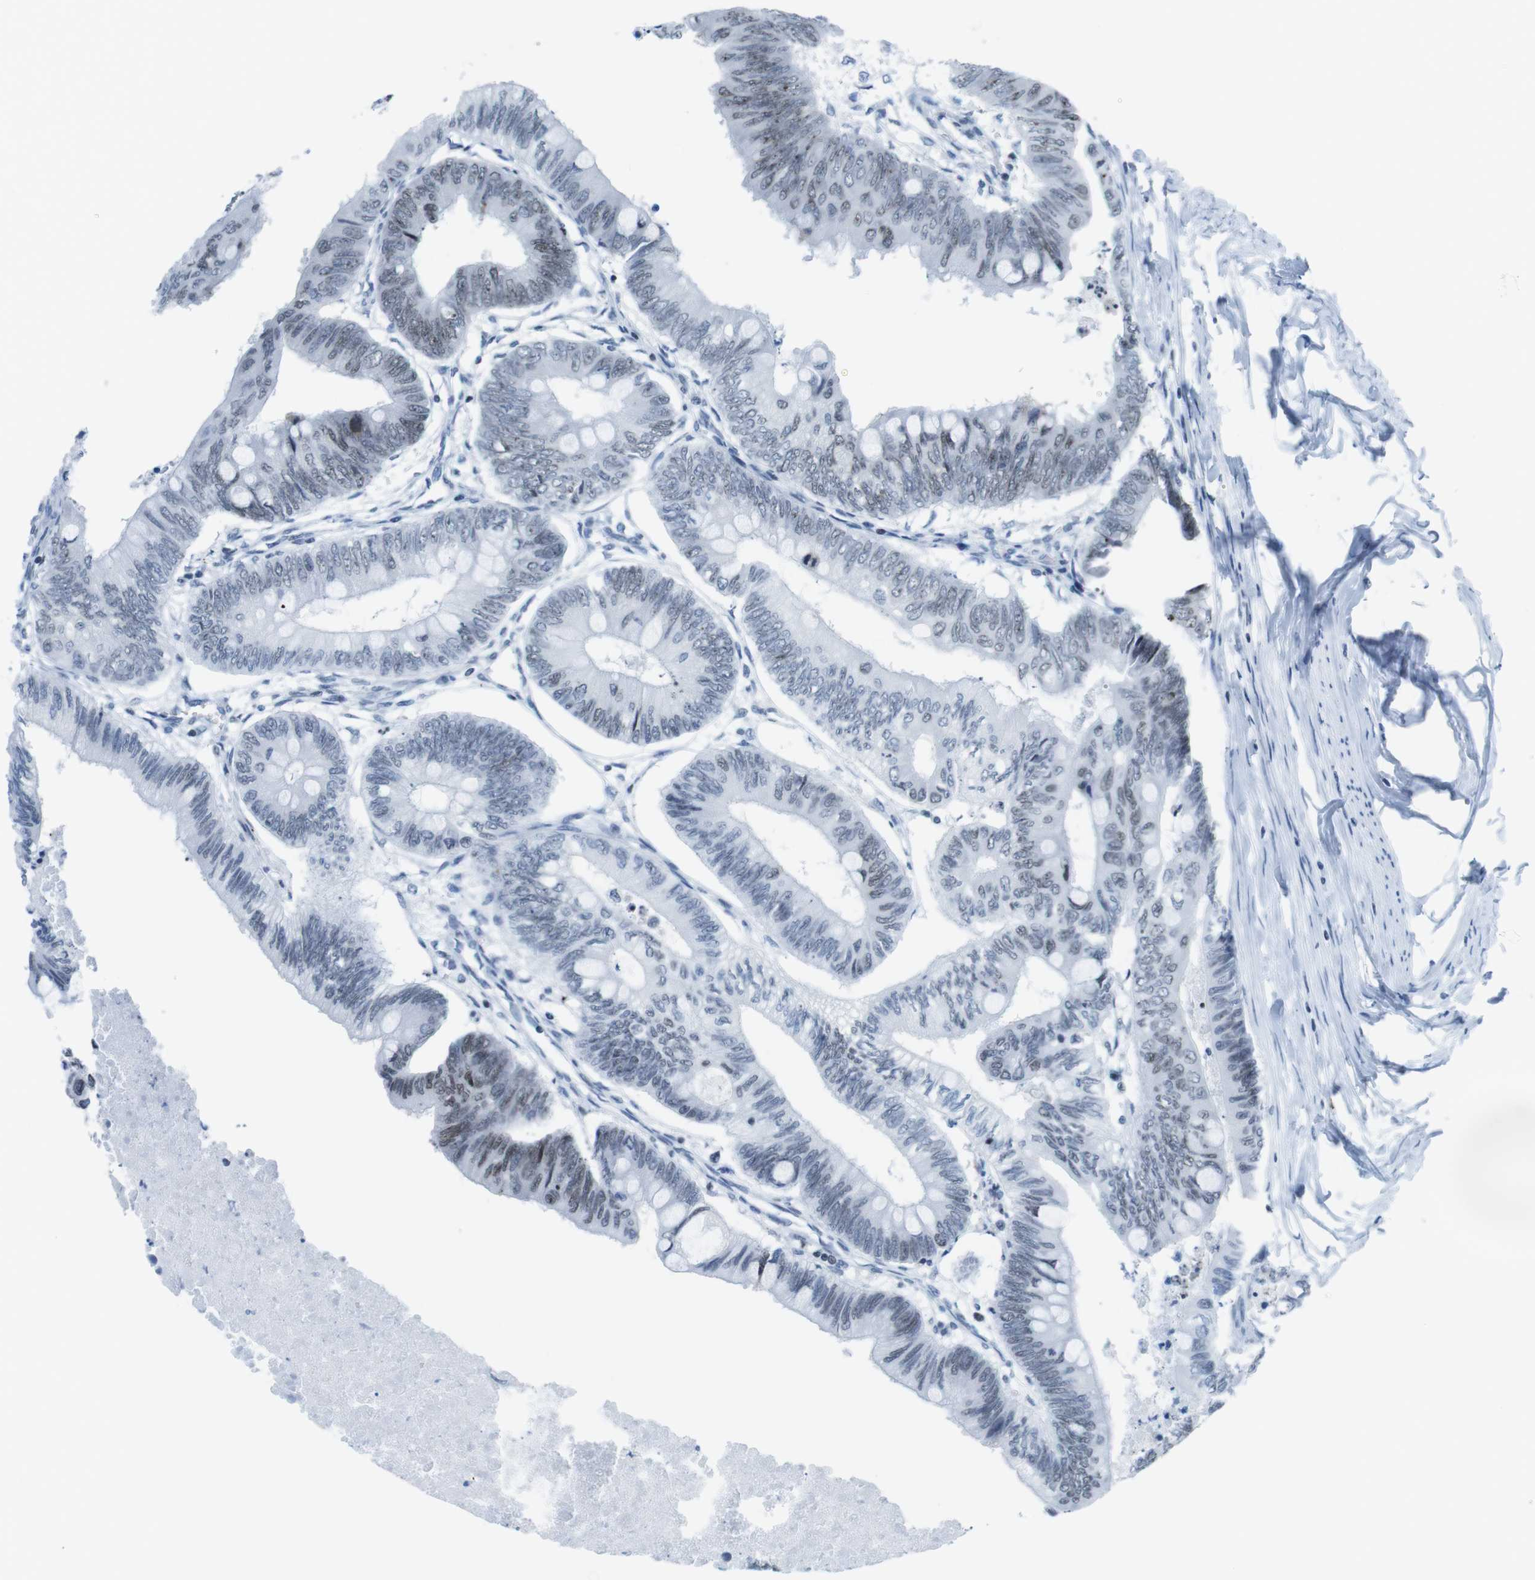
{"staining": {"intensity": "weak", "quantity": "25%-75%", "location": "nuclear"}, "tissue": "colorectal cancer", "cell_type": "Tumor cells", "image_type": "cancer", "snomed": [{"axis": "morphology", "description": "Normal tissue, NOS"}, {"axis": "morphology", "description": "Adenocarcinoma, NOS"}, {"axis": "topography", "description": "Rectum"}, {"axis": "topography", "description": "Peripheral nerve tissue"}], "caption": "Tumor cells exhibit low levels of weak nuclear expression in about 25%-75% of cells in human colorectal adenocarcinoma.", "gene": "NIFK", "patient": {"sex": "male", "age": 92}}